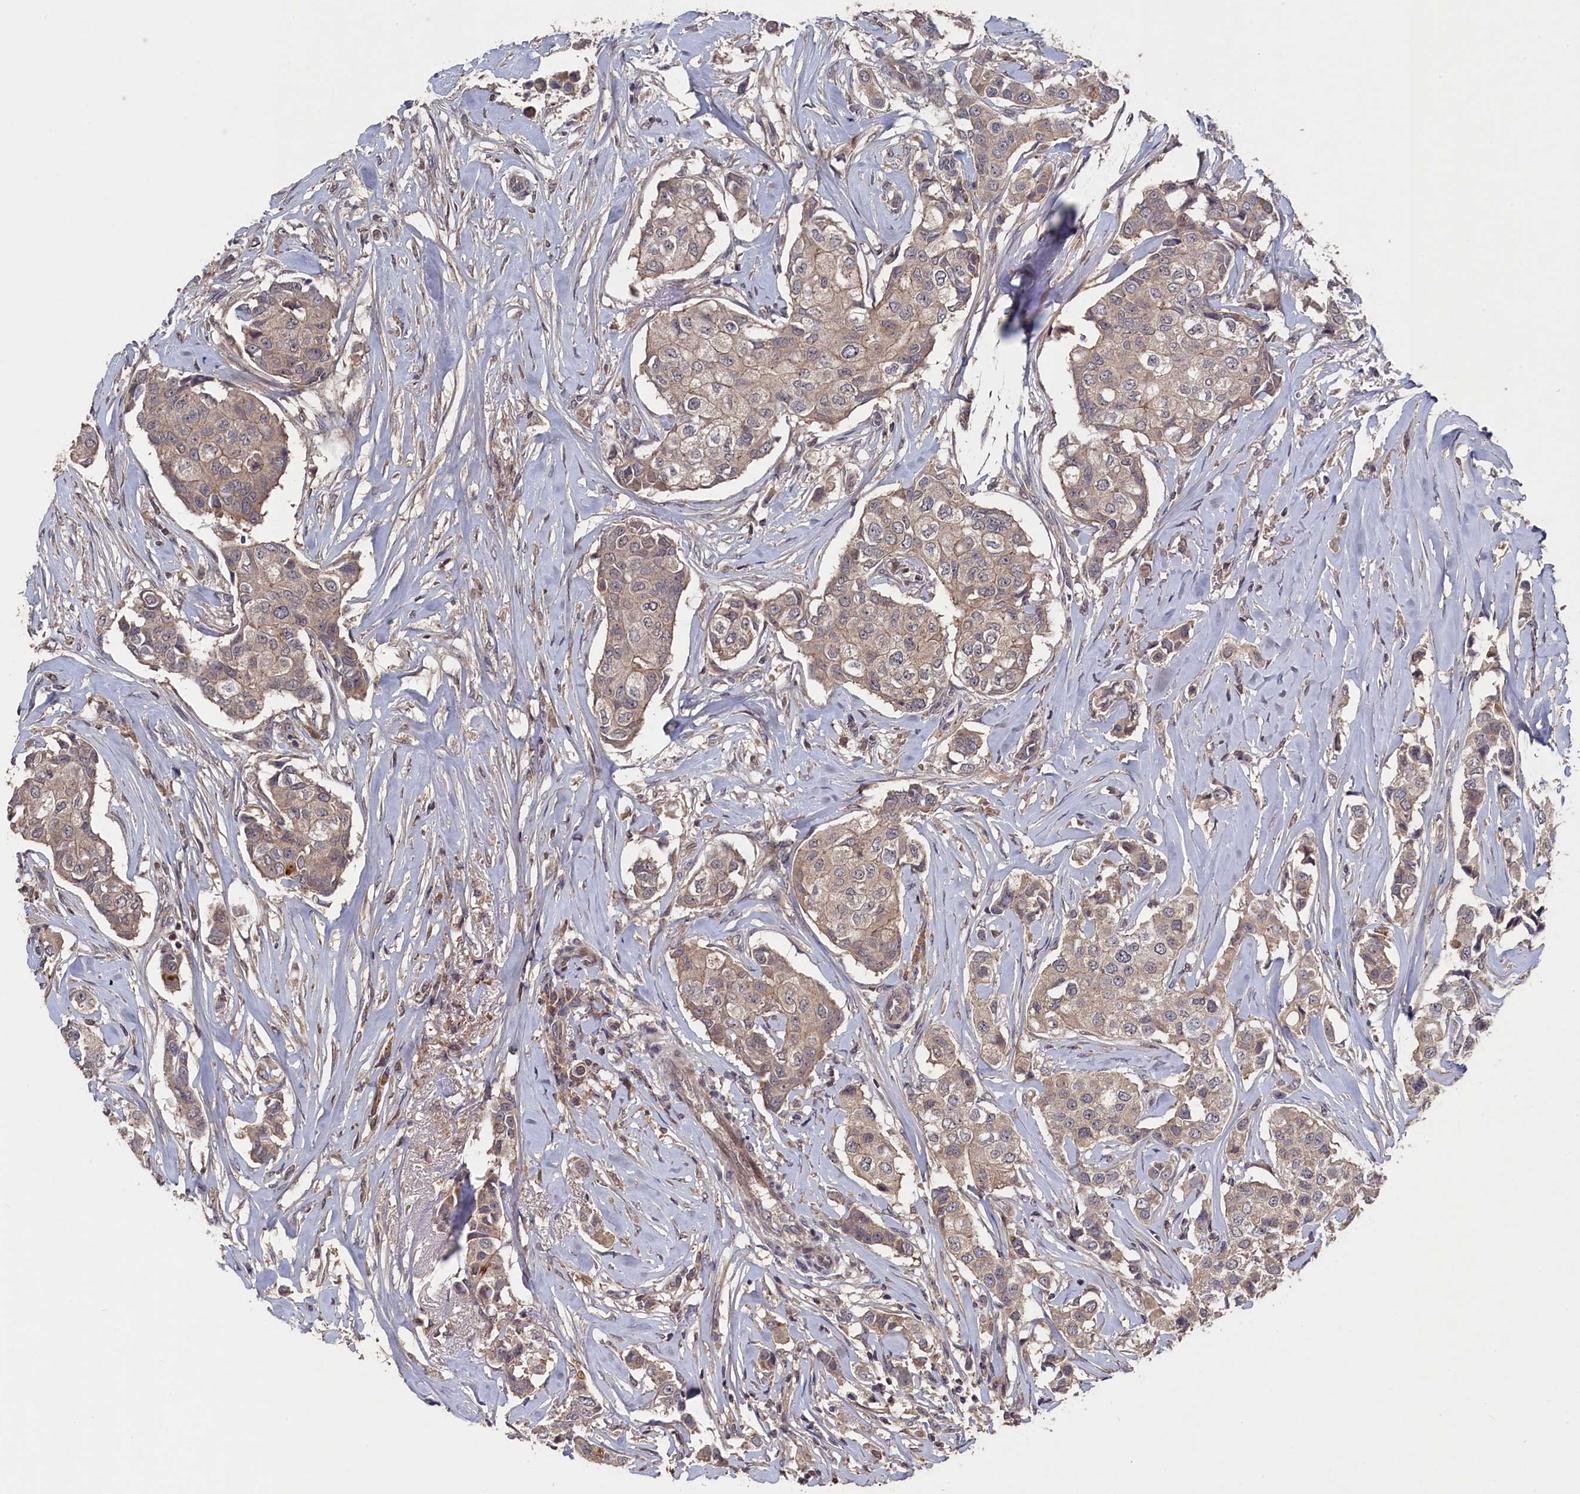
{"staining": {"intensity": "weak", "quantity": ">75%", "location": "cytoplasmic/membranous"}, "tissue": "breast cancer", "cell_type": "Tumor cells", "image_type": "cancer", "snomed": [{"axis": "morphology", "description": "Duct carcinoma"}, {"axis": "topography", "description": "Breast"}], "caption": "Immunohistochemistry (IHC) histopathology image of neoplastic tissue: human intraductal carcinoma (breast) stained using IHC shows low levels of weak protein expression localized specifically in the cytoplasmic/membranous of tumor cells, appearing as a cytoplasmic/membranous brown color.", "gene": "TMC5", "patient": {"sex": "female", "age": 80}}